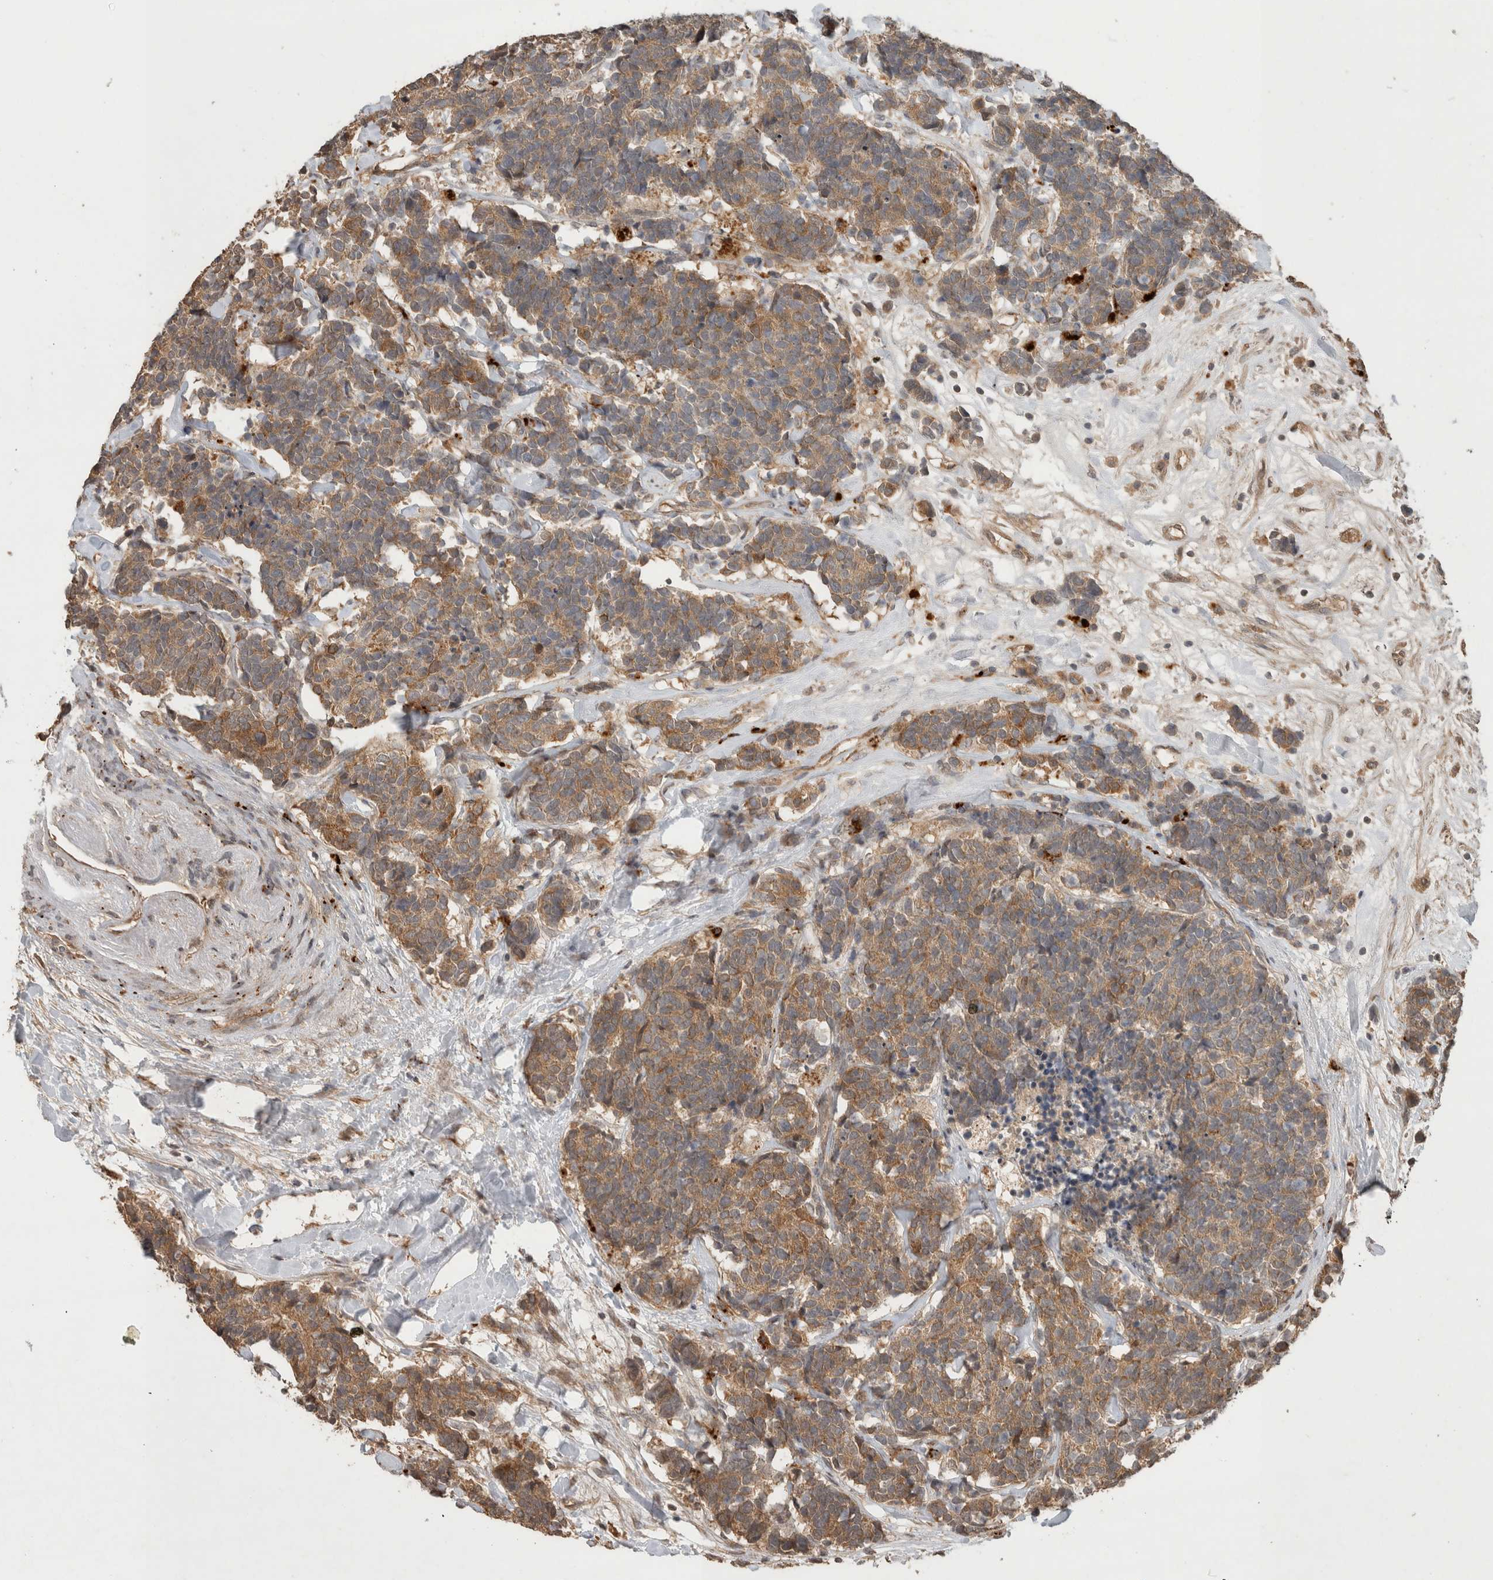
{"staining": {"intensity": "moderate", "quantity": ">75%", "location": "cytoplasmic/membranous"}, "tissue": "carcinoid", "cell_type": "Tumor cells", "image_type": "cancer", "snomed": [{"axis": "morphology", "description": "Carcinoma, NOS"}, {"axis": "morphology", "description": "Carcinoid, malignant, NOS"}, {"axis": "topography", "description": "Urinary bladder"}], "caption": "Tumor cells reveal medium levels of moderate cytoplasmic/membranous positivity in approximately >75% of cells in carcinoid.", "gene": "PITPNC1", "patient": {"sex": "male", "age": 57}}